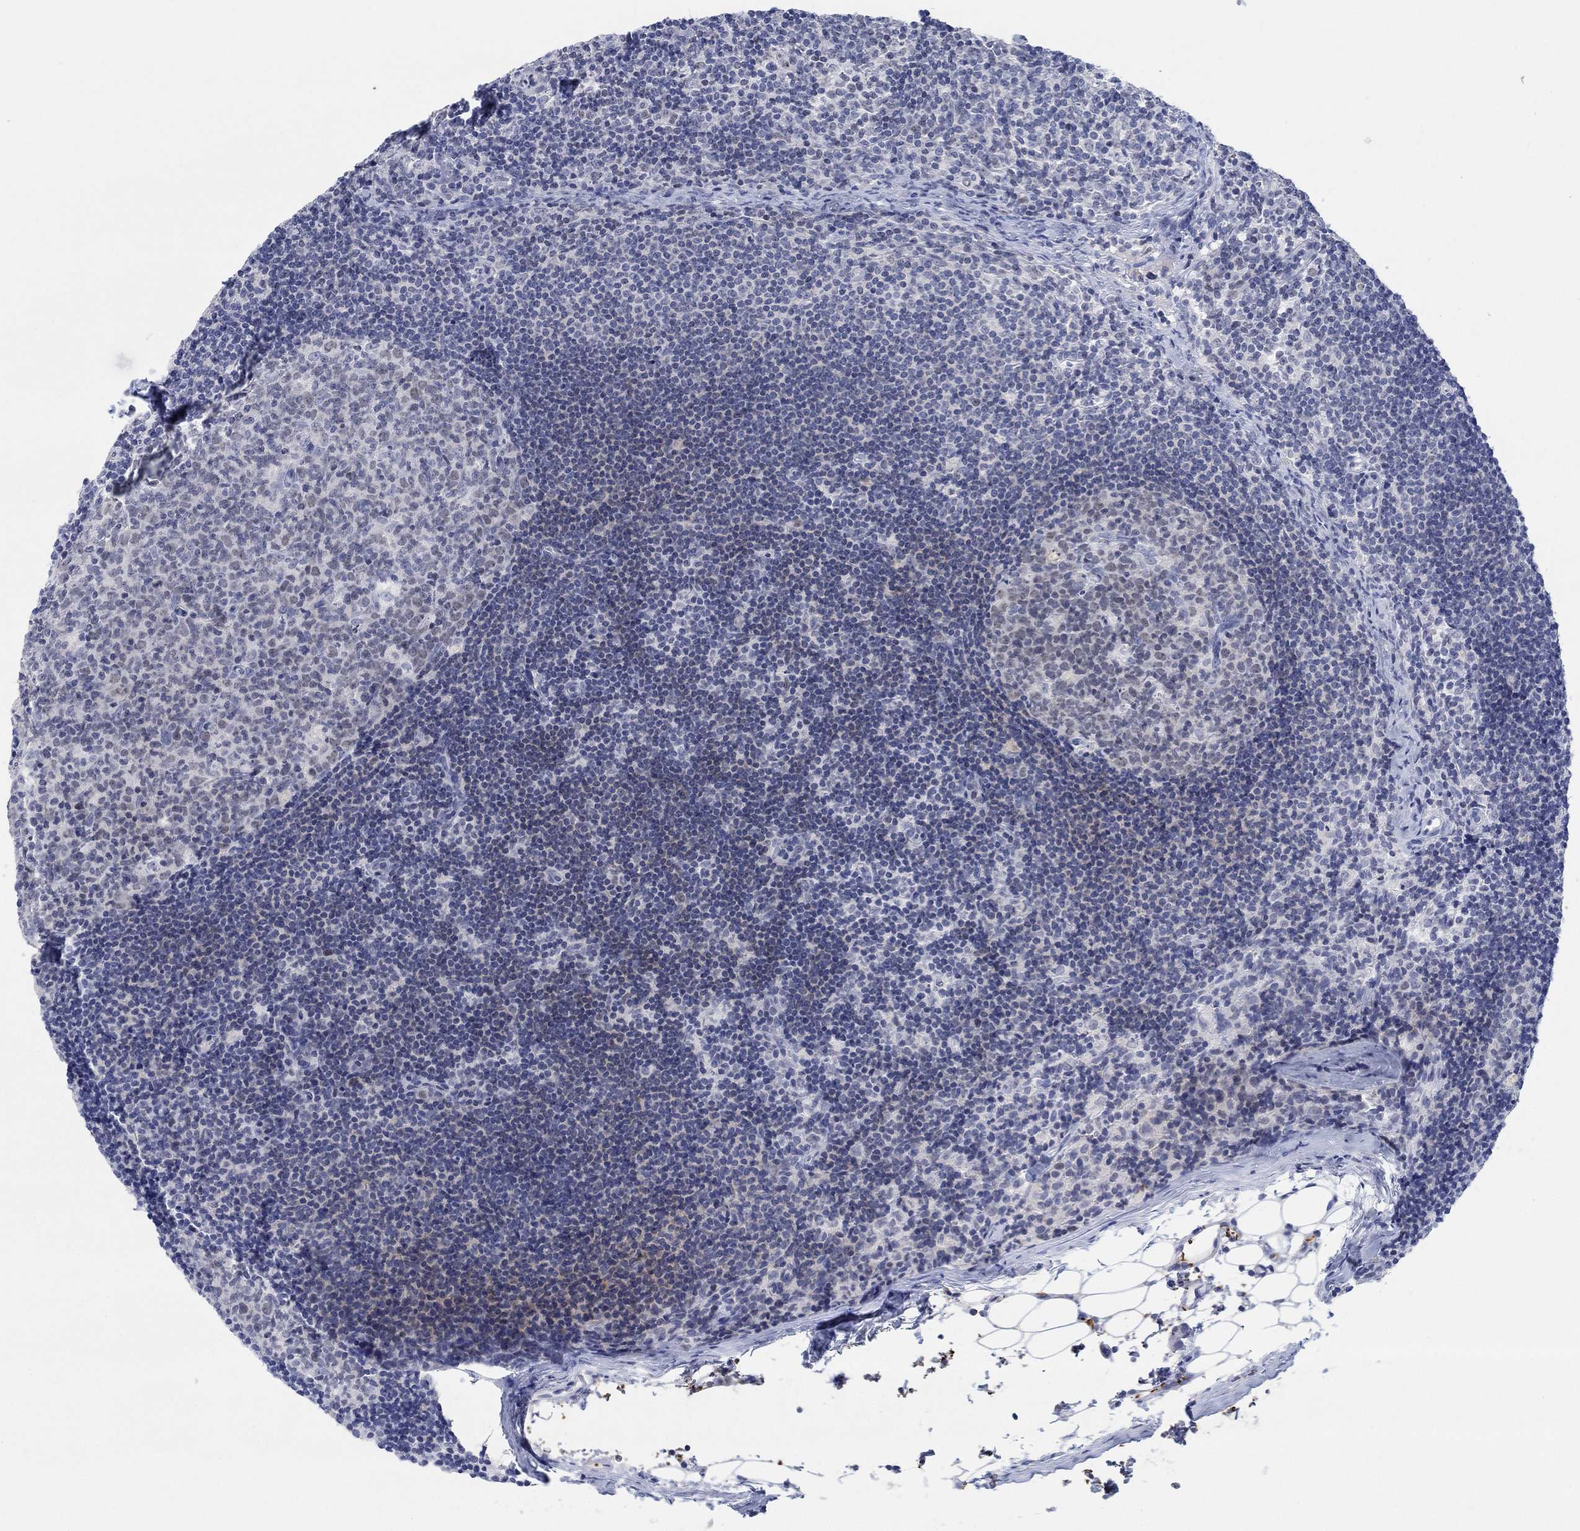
{"staining": {"intensity": "negative", "quantity": "none", "location": "none"}, "tissue": "lymph node", "cell_type": "Germinal center cells", "image_type": "normal", "snomed": [{"axis": "morphology", "description": "Normal tissue, NOS"}, {"axis": "topography", "description": "Lymph node"}], "caption": "This histopathology image is of normal lymph node stained with immunohistochemistry to label a protein in brown with the nuclei are counter-stained blue. There is no expression in germinal center cells.", "gene": "ATP6V1E2", "patient": {"sex": "female", "age": 34}}